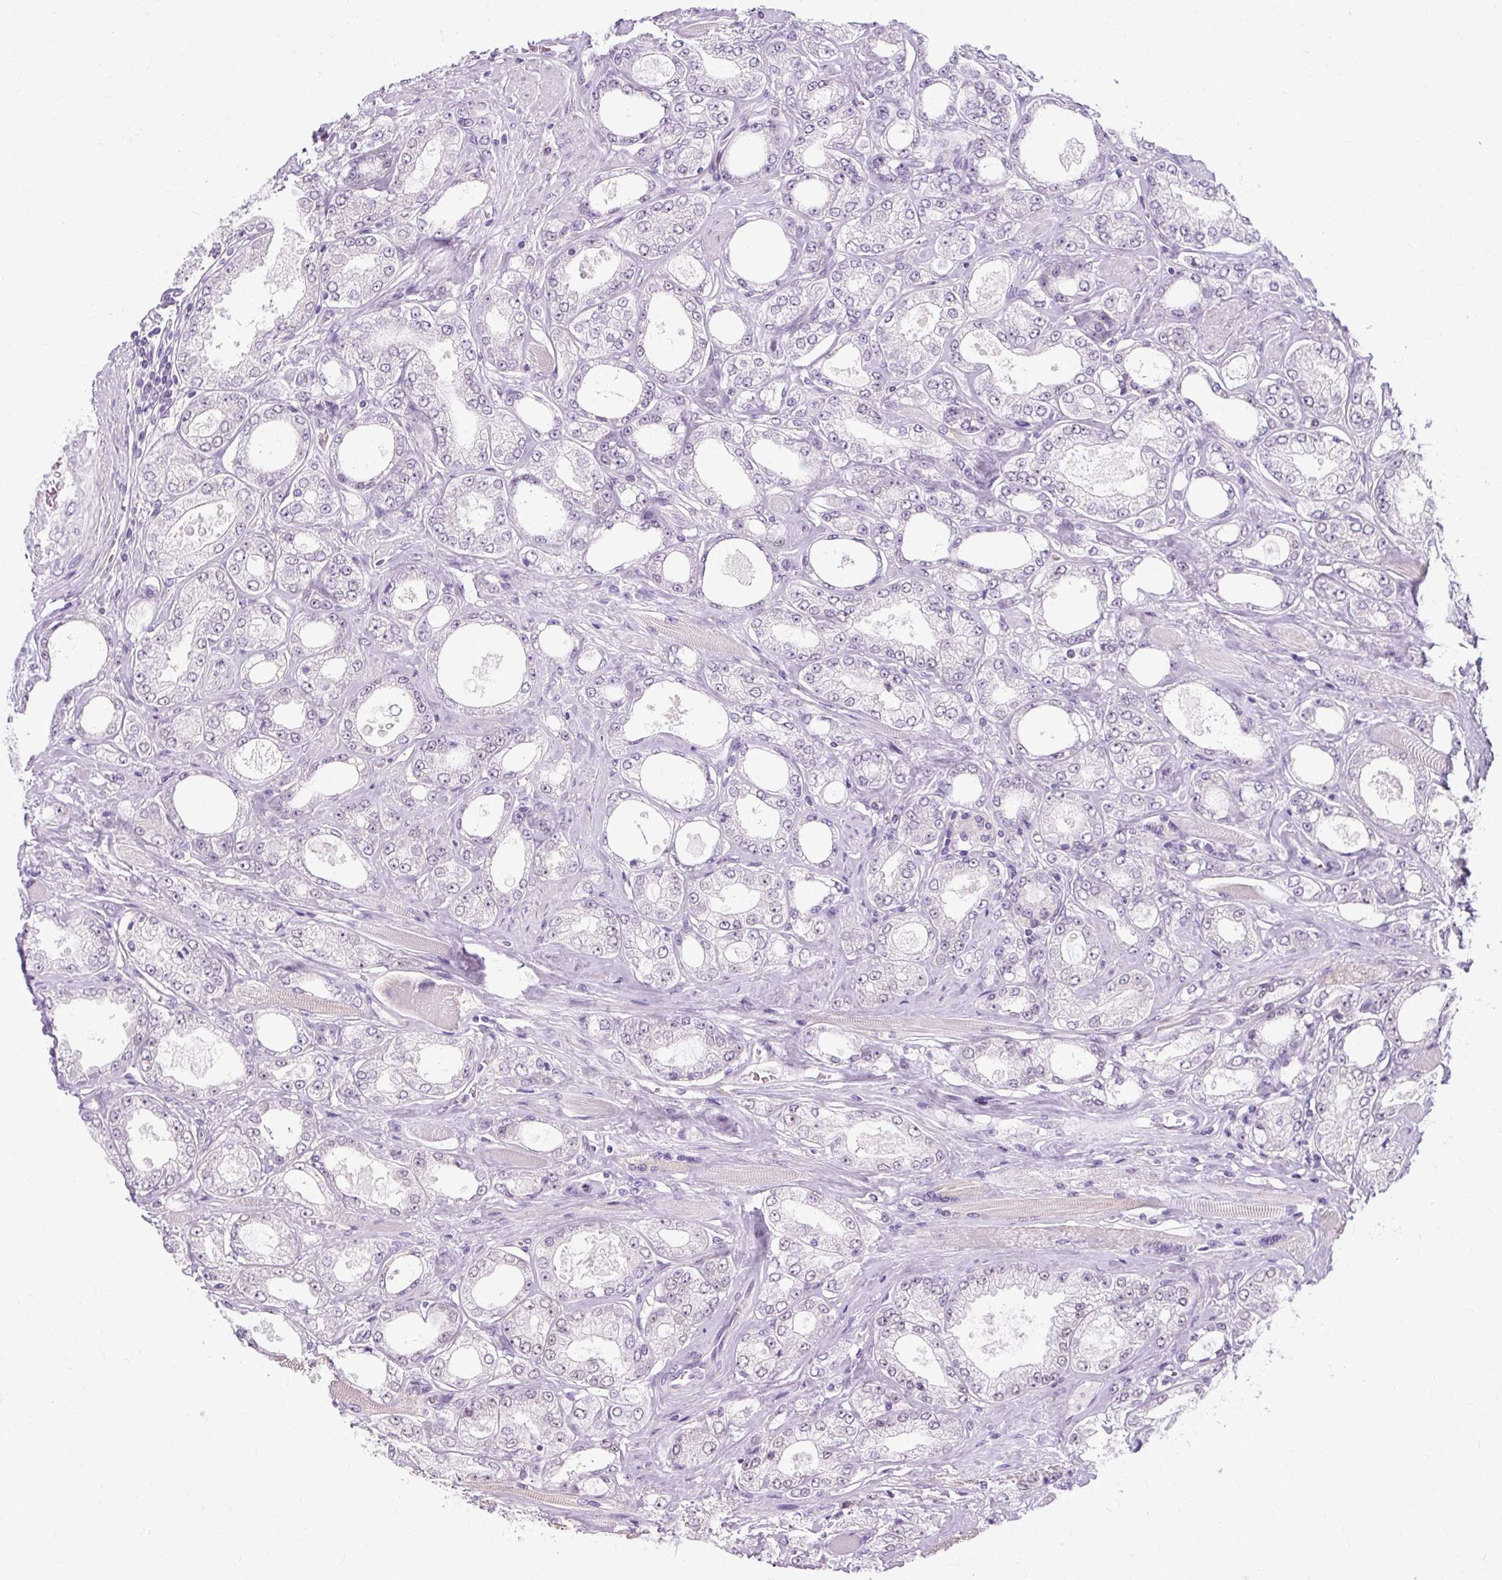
{"staining": {"intensity": "negative", "quantity": "none", "location": "none"}, "tissue": "prostate cancer", "cell_type": "Tumor cells", "image_type": "cancer", "snomed": [{"axis": "morphology", "description": "Adenocarcinoma, High grade"}, {"axis": "topography", "description": "Prostate"}], "caption": "IHC of human prostate cancer (adenocarcinoma (high-grade)) displays no staining in tumor cells. Nuclei are stained in blue.", "gene": "RYBP", "patient": {"sex": "male", "age": 68}}